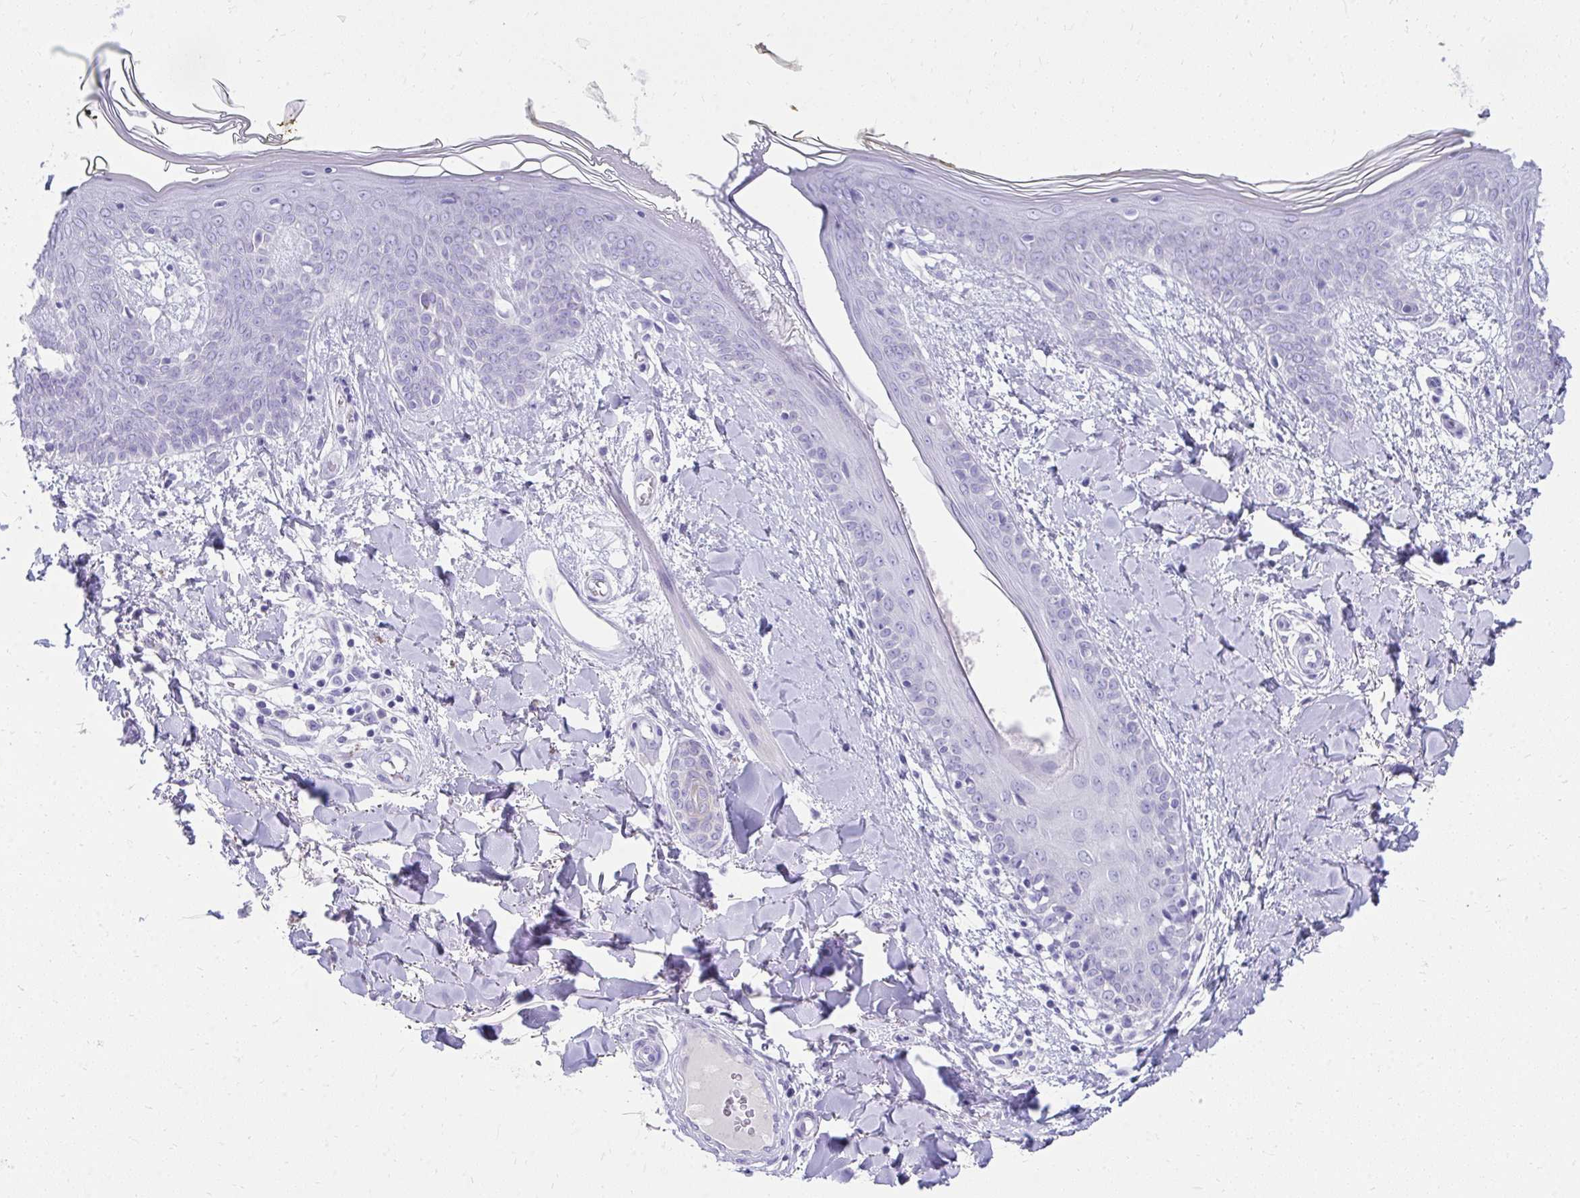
{"staining": {"intensity": "negative", "quantity": "none", "location": "none"}, "tissue": "skin", "cell_type": "Fibroblasts", "image_type": "normal", "snomed": [{"axis": "morphology", "description": "Normal tissue, NOS"}, {"axis": "topography", "description": "Skin"}], "caption": "DAB immunohistochemical staining of benign skin reveals no significant positivity in fibroblasts. (DAB (3,3'-diaminobenzidine) IHC with hematoxylin counter stain).", "gene": "SEC14L3", "patient": {"sex": "female", "age": 34}}